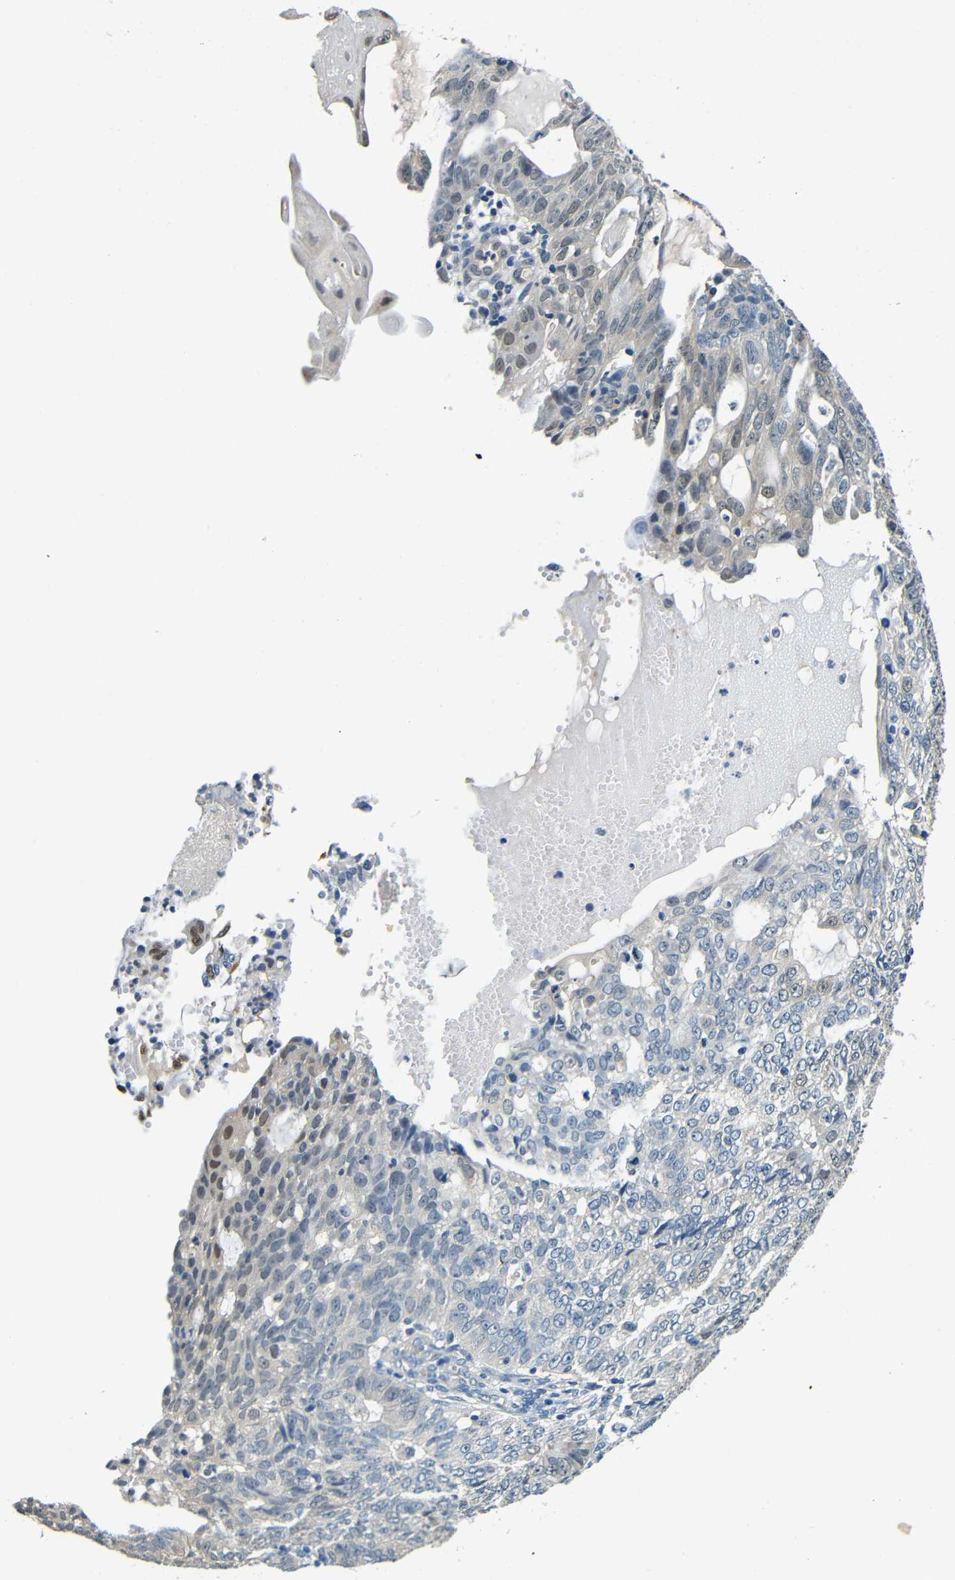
{"staining": {"intensity": "negative", "quantity": "none", "location": "none"}, "tissue": "endometrial cancer", "cell_type": "Tumor cells", "image_type": "cancer", "snomed": [{"axis": "morphology", "description": "Adenocarcinoma, NOS"}, {"axis": "topography", "description": "Endometrium"}], "caption": "IHC image of human endometrial adenocarcinoma stained for a protein (brown), which displays no staining in tumor cells. (Stains: DAB IHC with hematoxylin counter stain, Microscopy: brightfield microscopy at high magnification).", "gene": "ADAP1", "patient": {"sex": "female", "age": 32}}